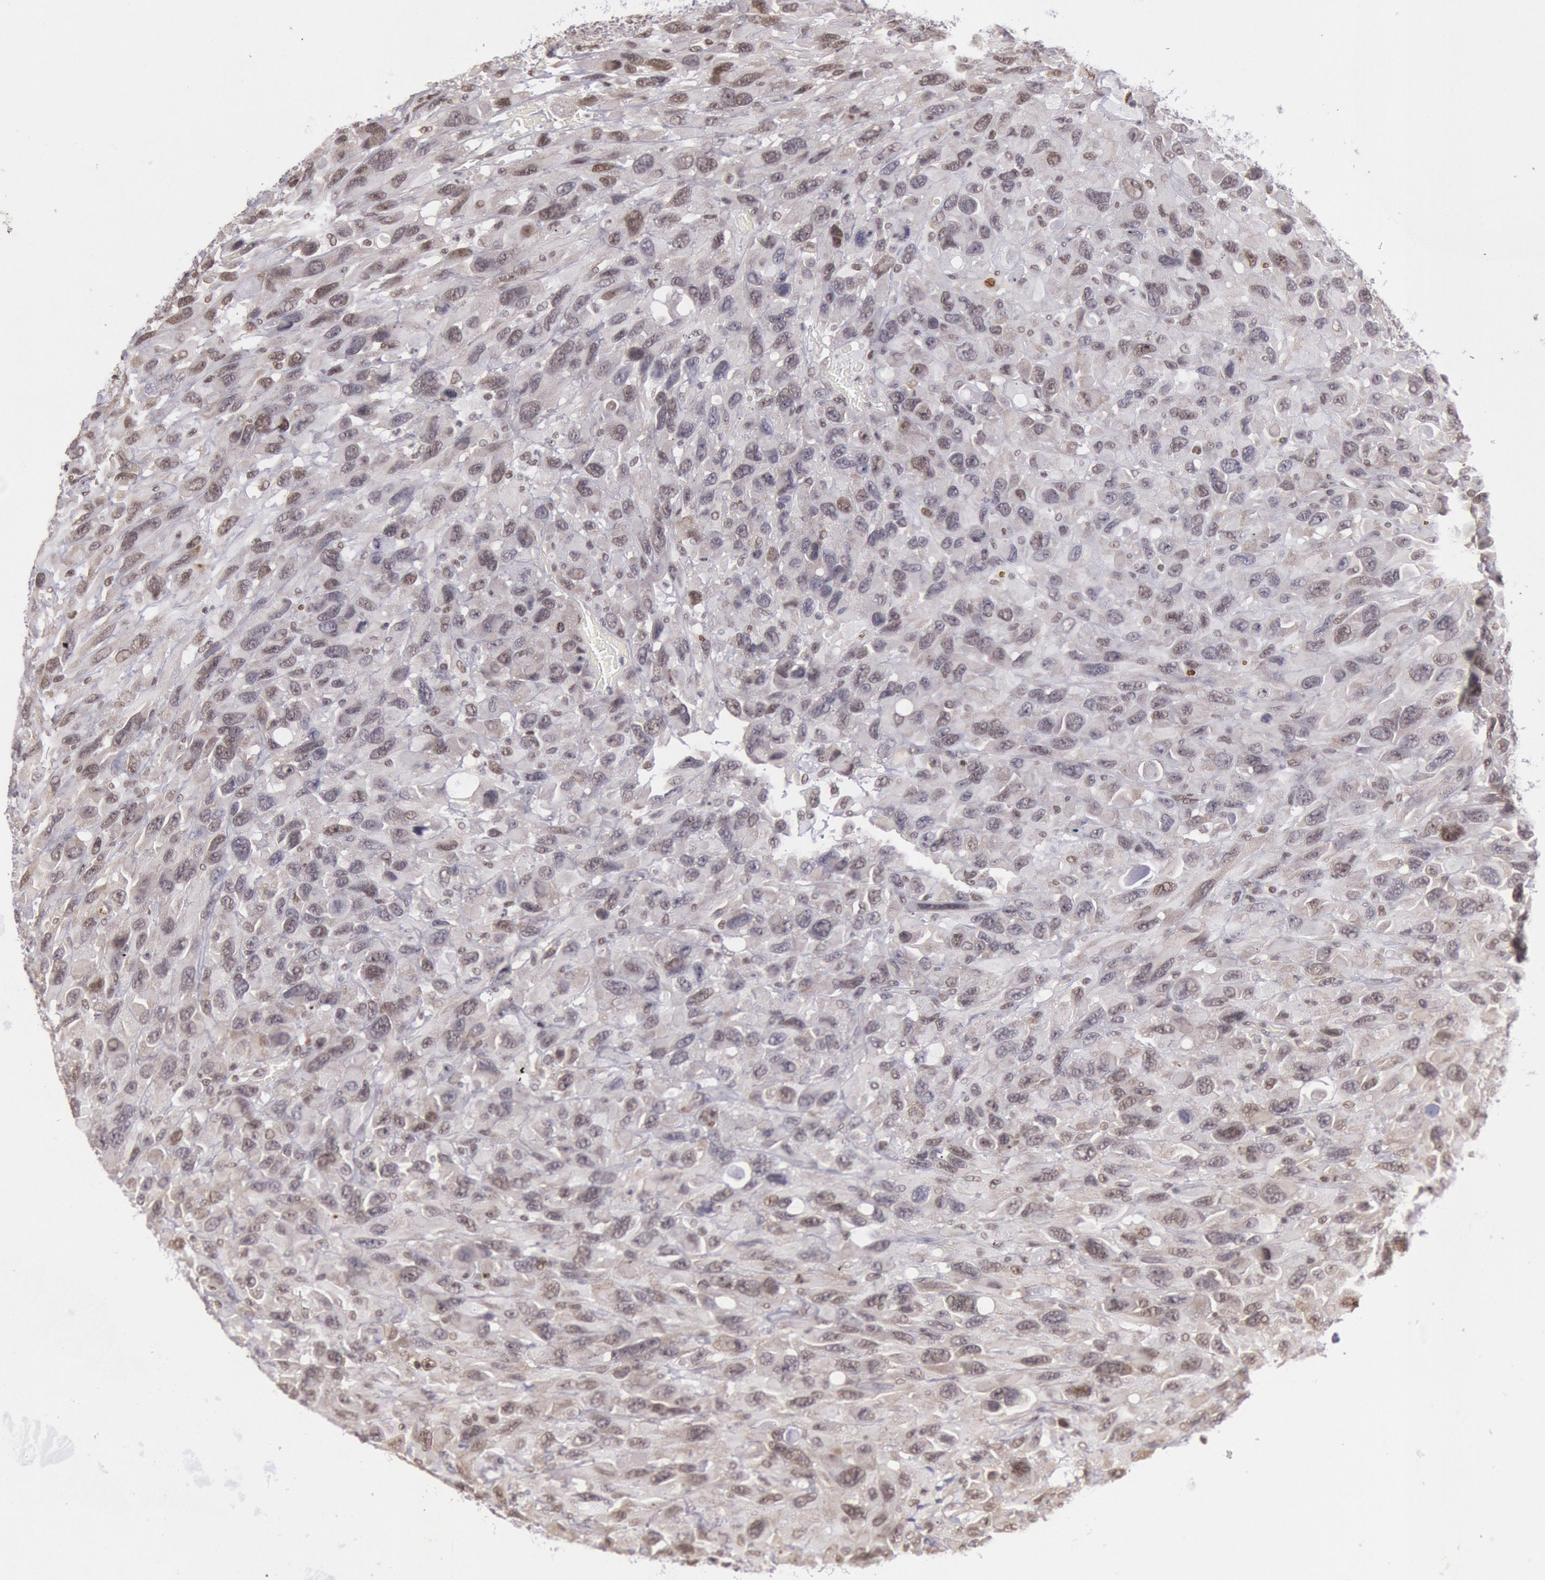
{"staining": {"intensity": "moderate", "quantity": "25%-75%", "location": "nuclear"}, "tissue": "renal cancer", "cell_type": "Tumor cells", "image_type": "cancer", "snomed": [{"axis": "morphology", "description": "Adenocarcinoma, NOS"}, {"axis": "topography", "description": "Kidney"}], "caption": "Tumor cells show moderate nuclear expression in about 25%-75% of cells in renal adenocarcinoma.", "gene": "NKAP", "patient": {"sex": "male", "age": 79}}